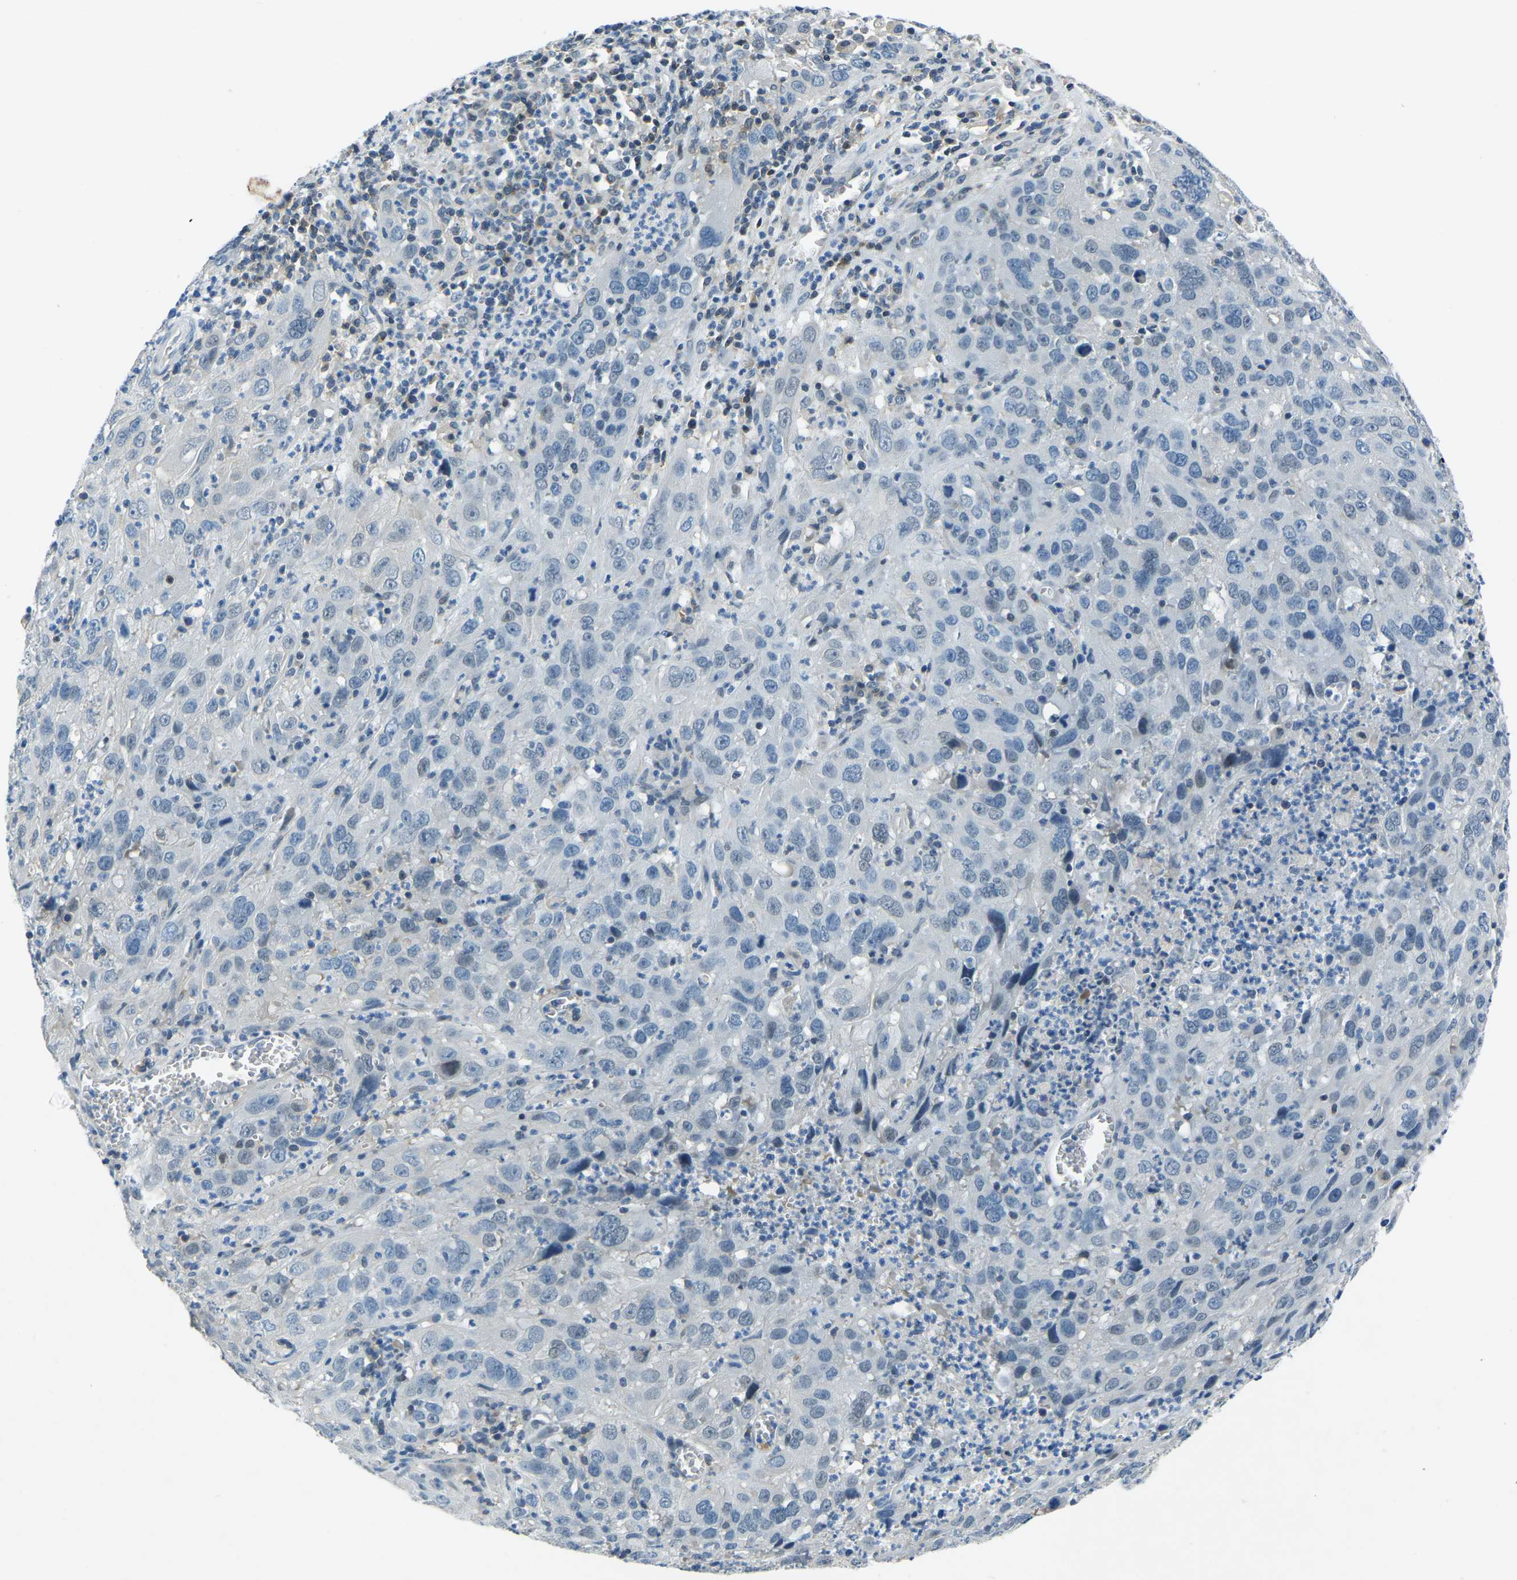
{"staining": {"intensity": "negative", "quantity": "none", "location": "none"}, "tissue": "cervical cancer", "cell_type": "Tumor cells", "image_type": "cancer", "snomed": [{"axis": "morphology", "description": "Squamous cell carcinoma, NOS"}, {"axis": "topography", "description": "Cervix"}], "caption": "Tumor cells are negative for protein expression in human cervical squamous cell carcinoma. The staining was performed using DAB to visualize the protein expression in brown, while the nuclei were stained in blue with hematoxylin (Magnification: 20x).", "gene": "XIRP1", "patient": {"sex": "female", "age": 32}}